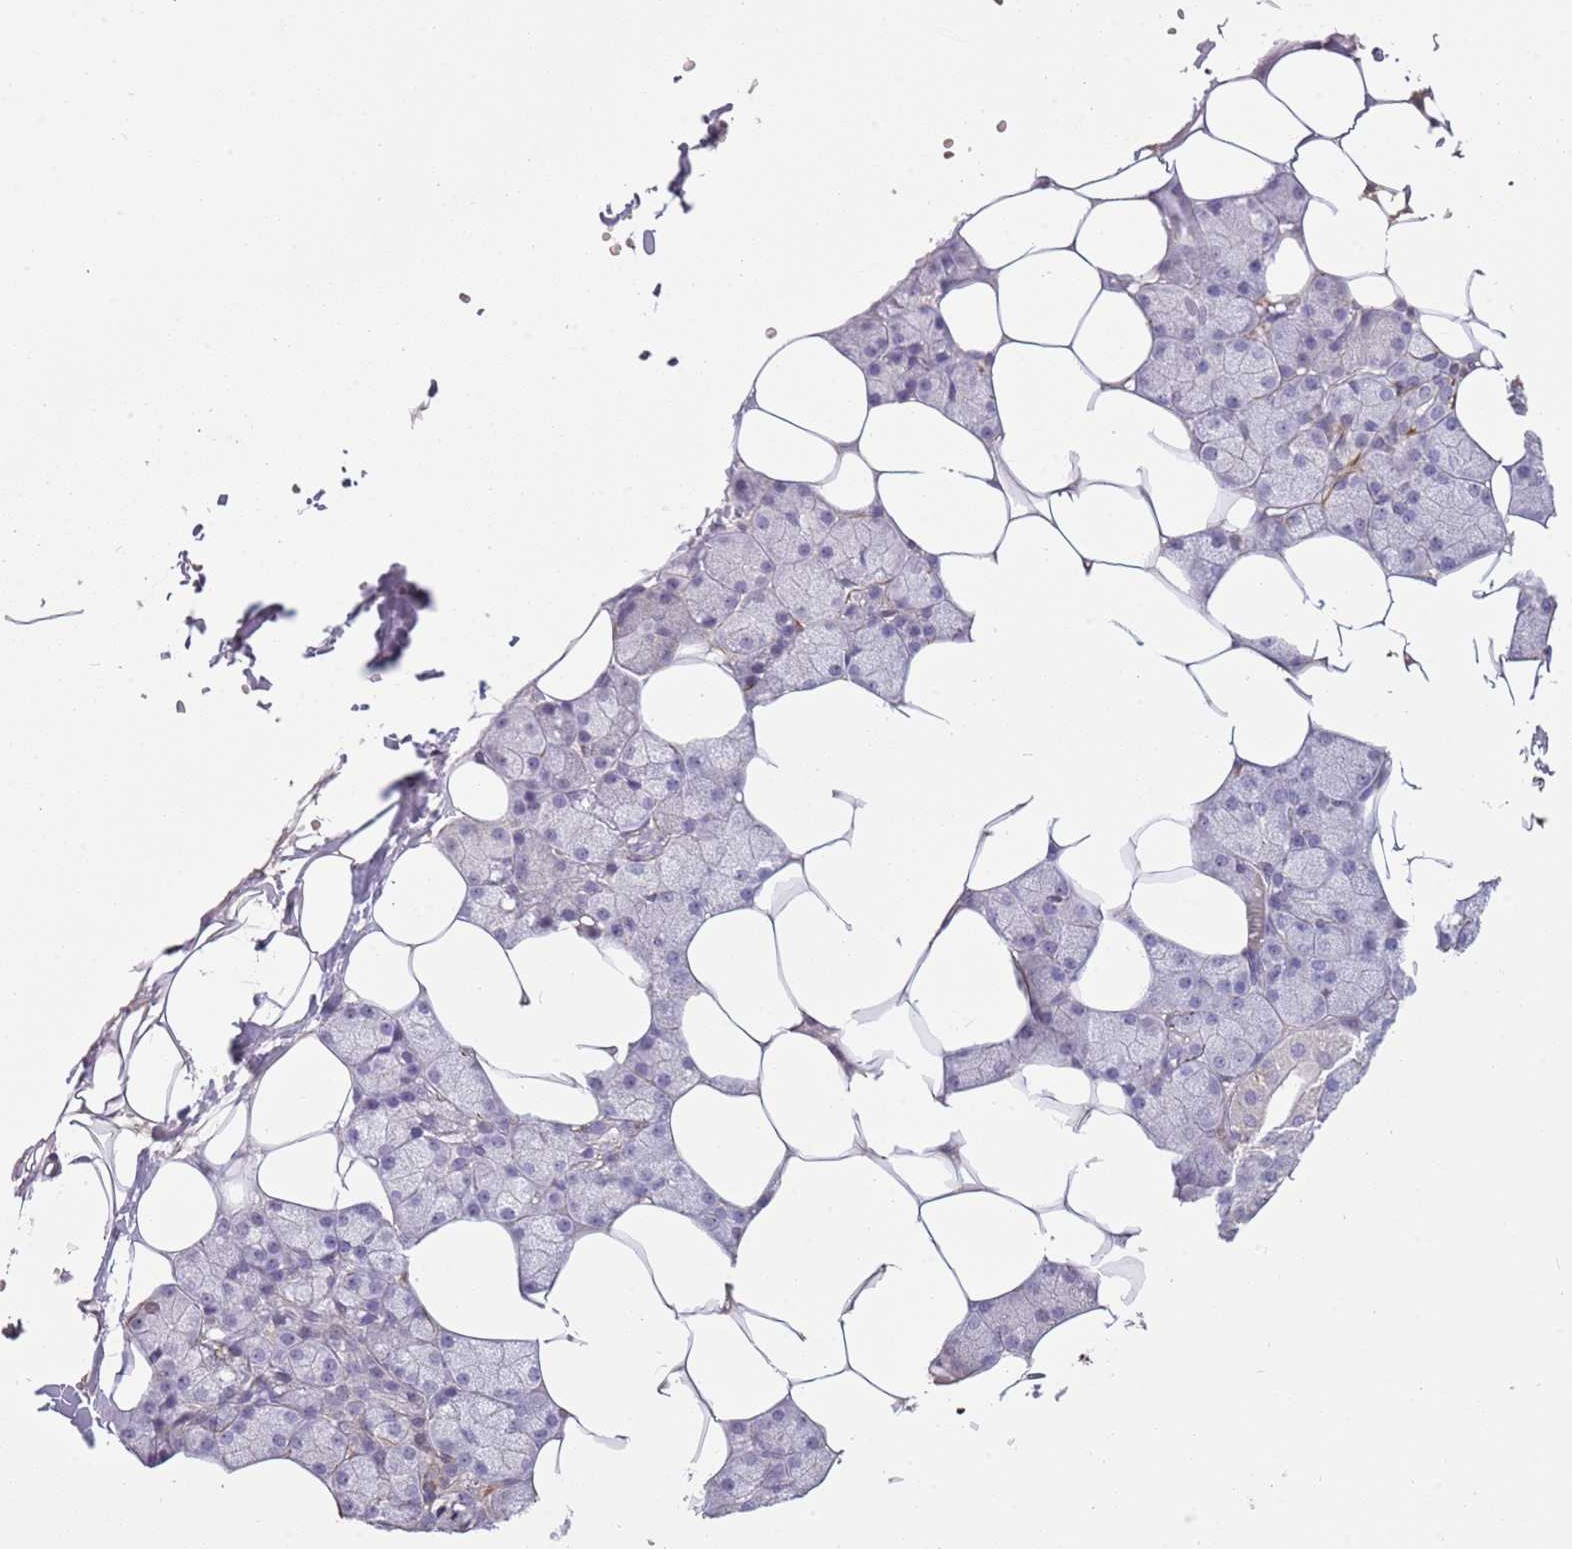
{"staining": {"intensity": "negative", "quantity": "none", "location": "none"}, "tissue": "salivary gland", "cell_type": "Glandular cells", "image_type": "normal", "snomed": [{"axis": "morphology", "description": "Normal tissue, NOS"}, {"axis": "topography", "description": "Salivary gland"}], "caption": "DAB (3,3'-diaminobenzidine) immunohistochemical staining of benign salivary gland reveals no significant positivity in glandular cells. Brightfield microscopy of IHC stained with DAB (brown) and hematoxylin (blue), captured at high magnification.", "gene": "ADTRP", "patient": {"sex": "male", "age": 62}}